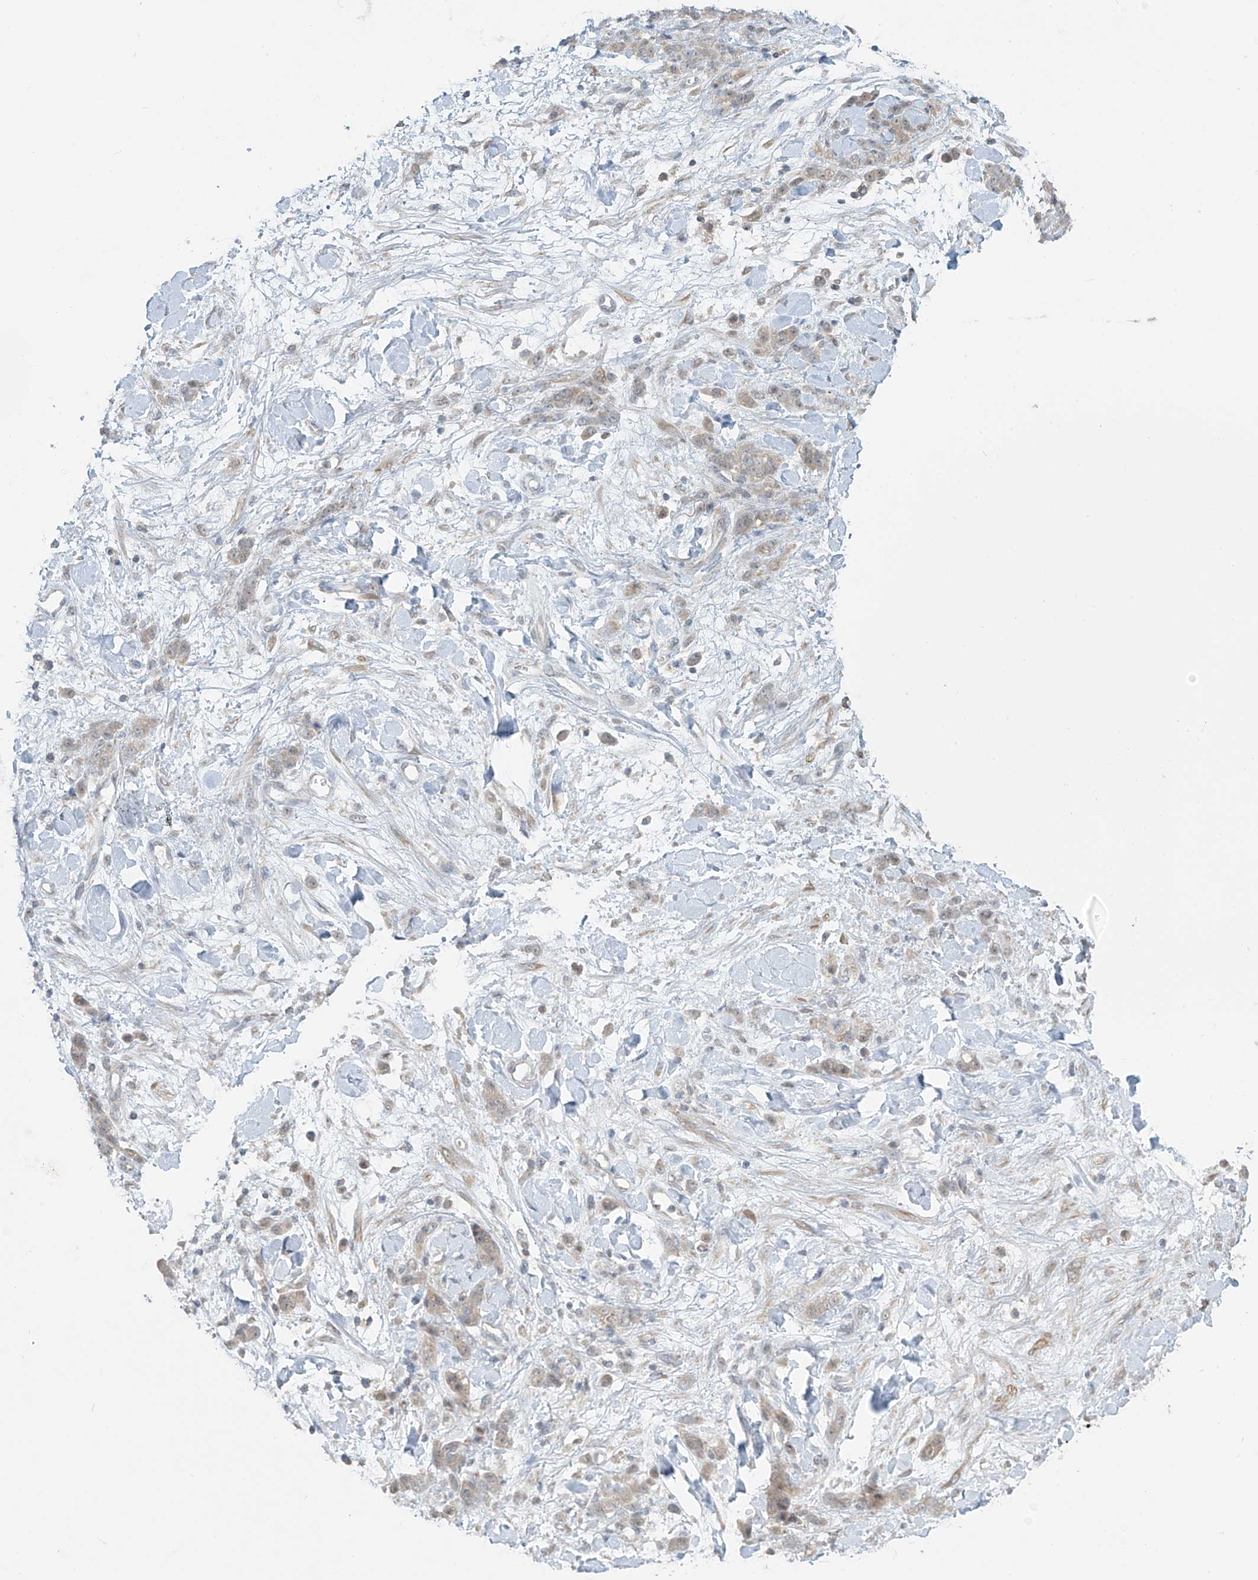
{"staining": {"intensity": "negative", "quantity": "none", "location": "none"}, "tissue": "stomach cancer", "cell_type": "Tumor cells", "image_type": "cancer", "snomed": [{"axis": "morphology", "description": "Normal tissue, NOS"}, {"axis": "morphology", "description": "Adenocarcinoma, NOS"}, {"axis": "topography", "description": "Stomach"}], "caption": "Immunohistochemical staining of stomach cancer (adenocarcinoma) reveals no significant staining in tumor cells.", "gene": "HDDC2", "patient": {"sex": "male", "age": 82}}